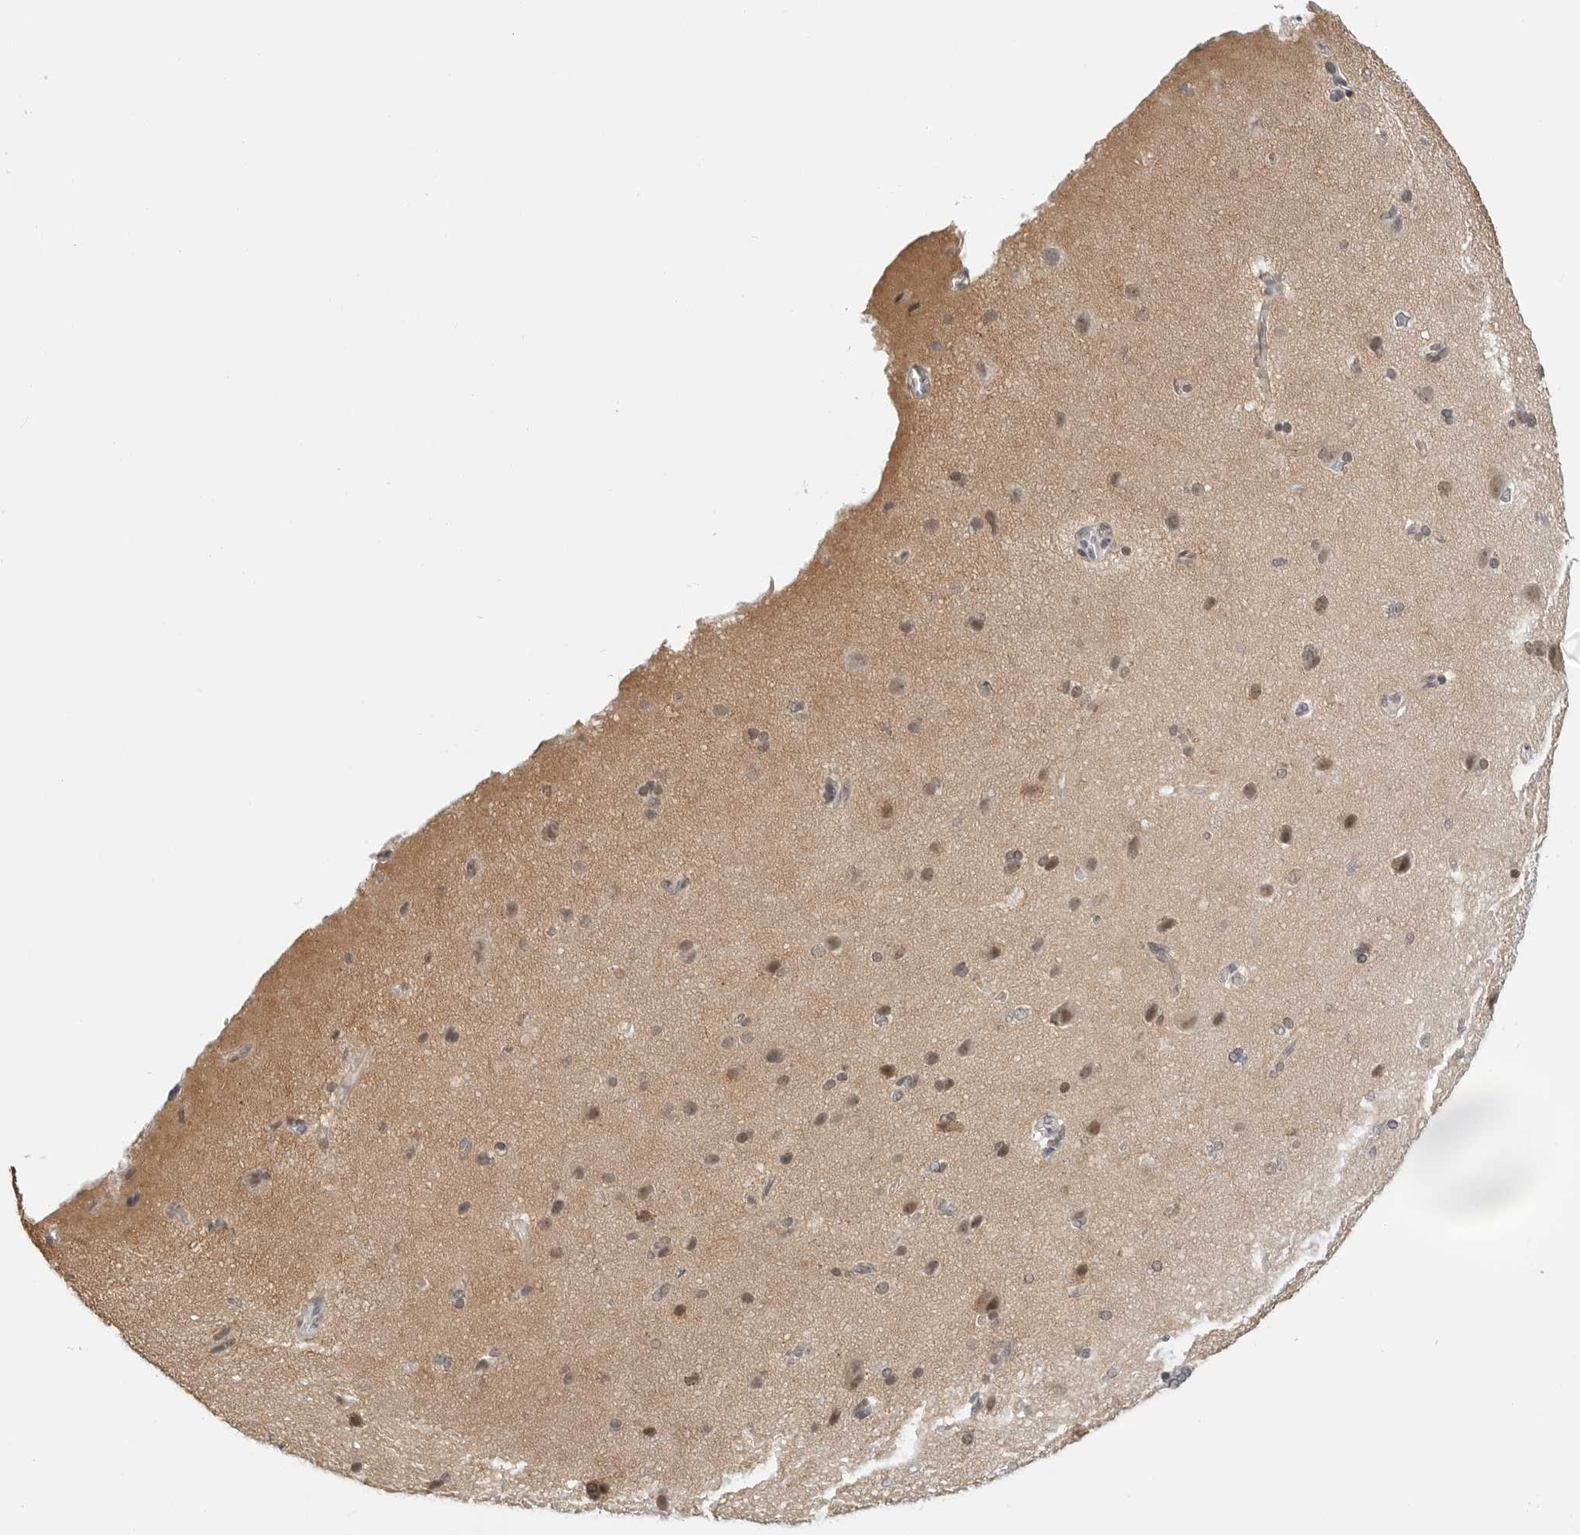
{"staining": {"intensity": "negative", "quantity": "none", "location": "none"}, "tissue": "cerebral cortex", "cell_type": "Endothelial cells", "image_type": "normal", "snomed": [{"axis": "morphology", "description": "Normal tissue, NOS"}, {"axis": "topography", "description": "Cerebral cortex"}], "caption": "The photomicrograph demonstrates no significant expression in endothelial cells of cerebral cortex.", "gene": "TSEN2", "patient": {"sex": "male", "age": 62}}